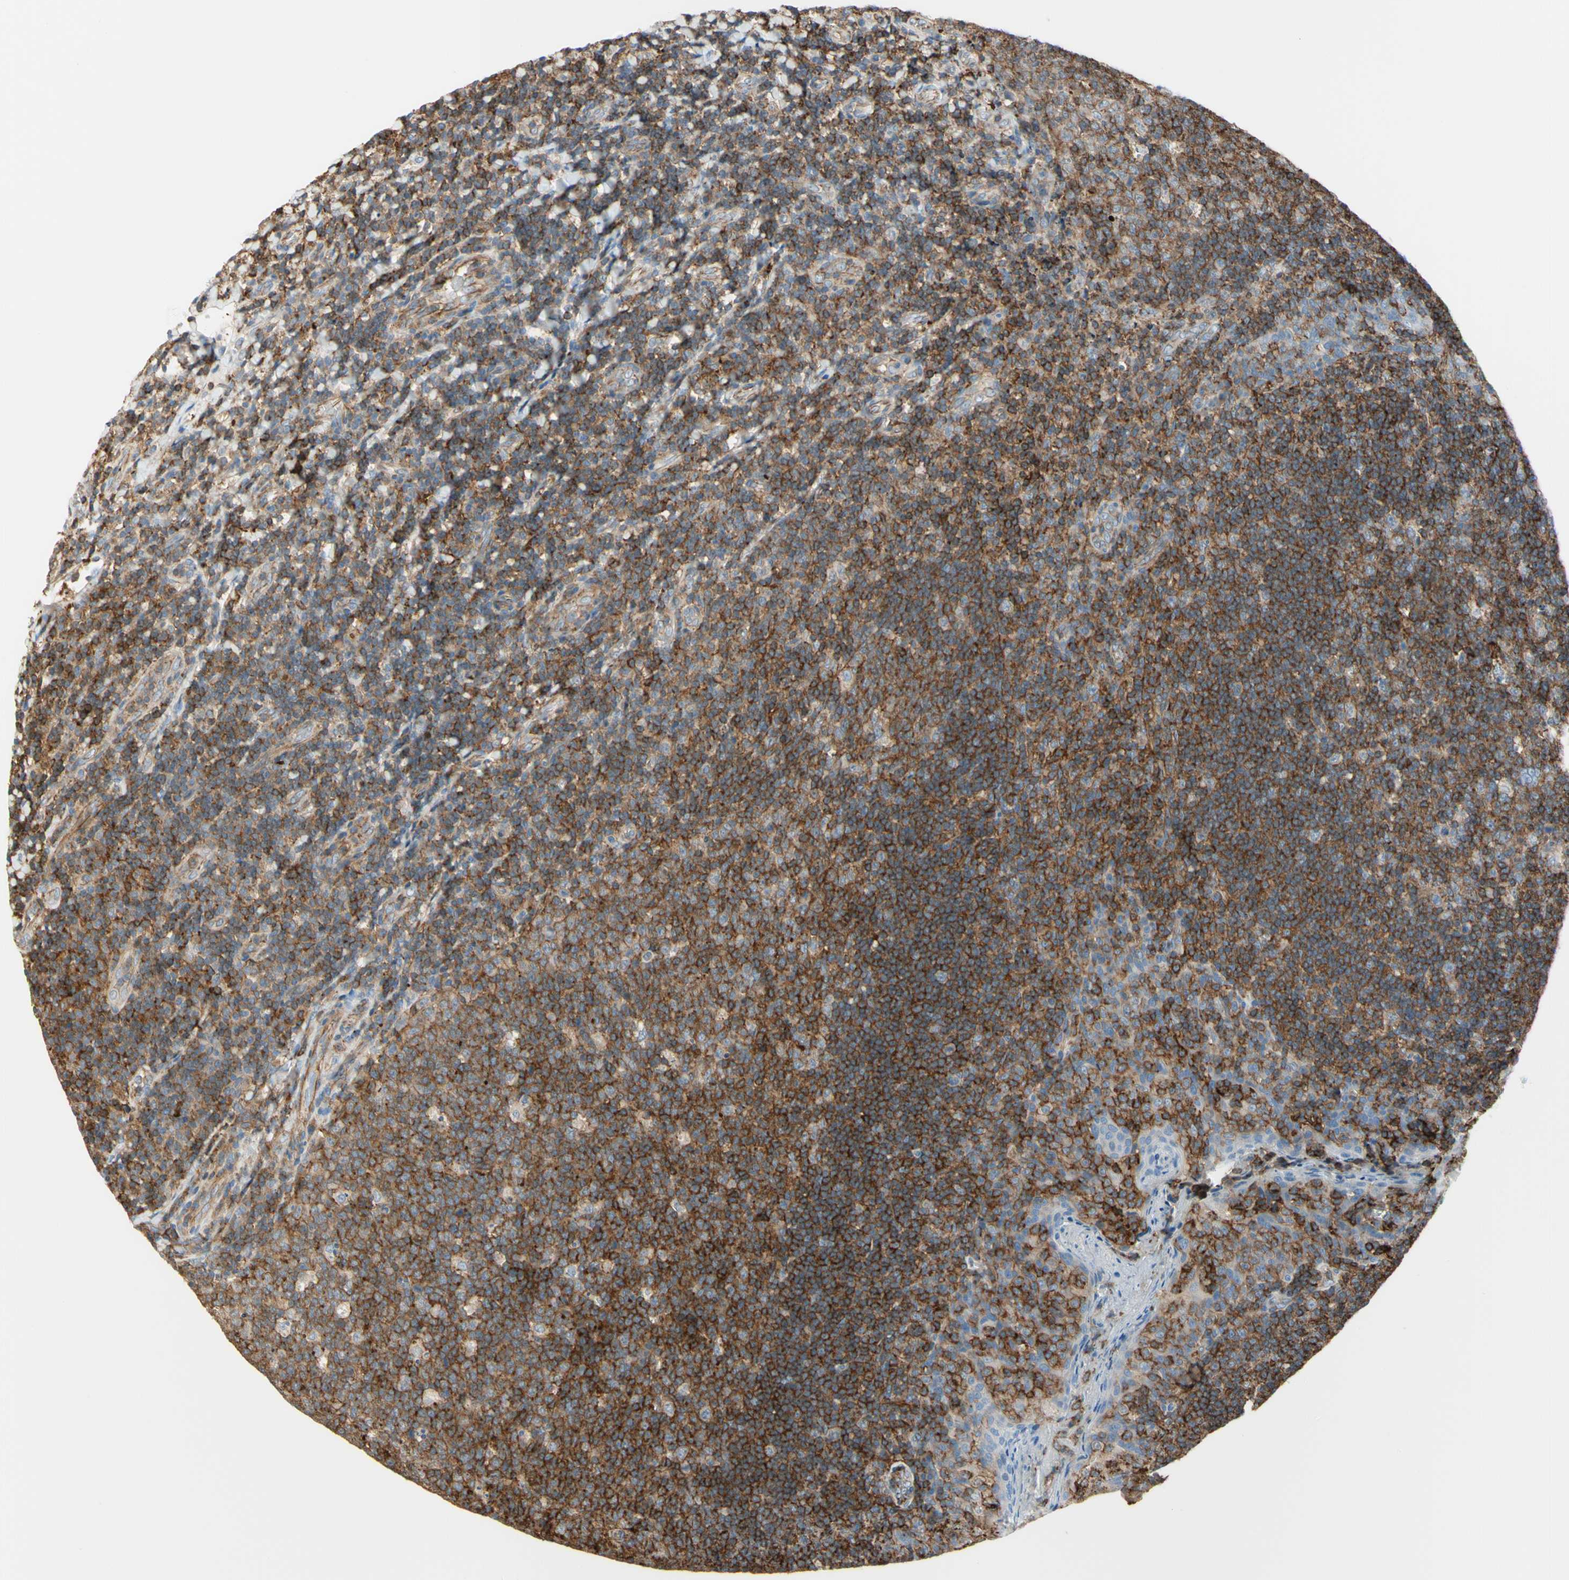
{"staining": {"intensity": "moderate", "quantity": ">75%", "location": "cytoplasmic/membranous"}, "tissue": "tonsil", "cell_type": "Germinal center cells", "image_type": "normal", "snomed": [{"axis": "morphology", "description": "Normal tissue, NOS"}, {"axis": "topography", "description": "Tonsil"}], "caption": "Moderate cytoplasmic/membranous positivity is identified in about >75% of germinal center cells in benign tonsil. (Stains: DAB in brown, nuclei in blue, Microscopy: brightfield microscopy at high magnification).", "gene": "SEMA4C", "patient": {"sex": "male", "age": 17}}